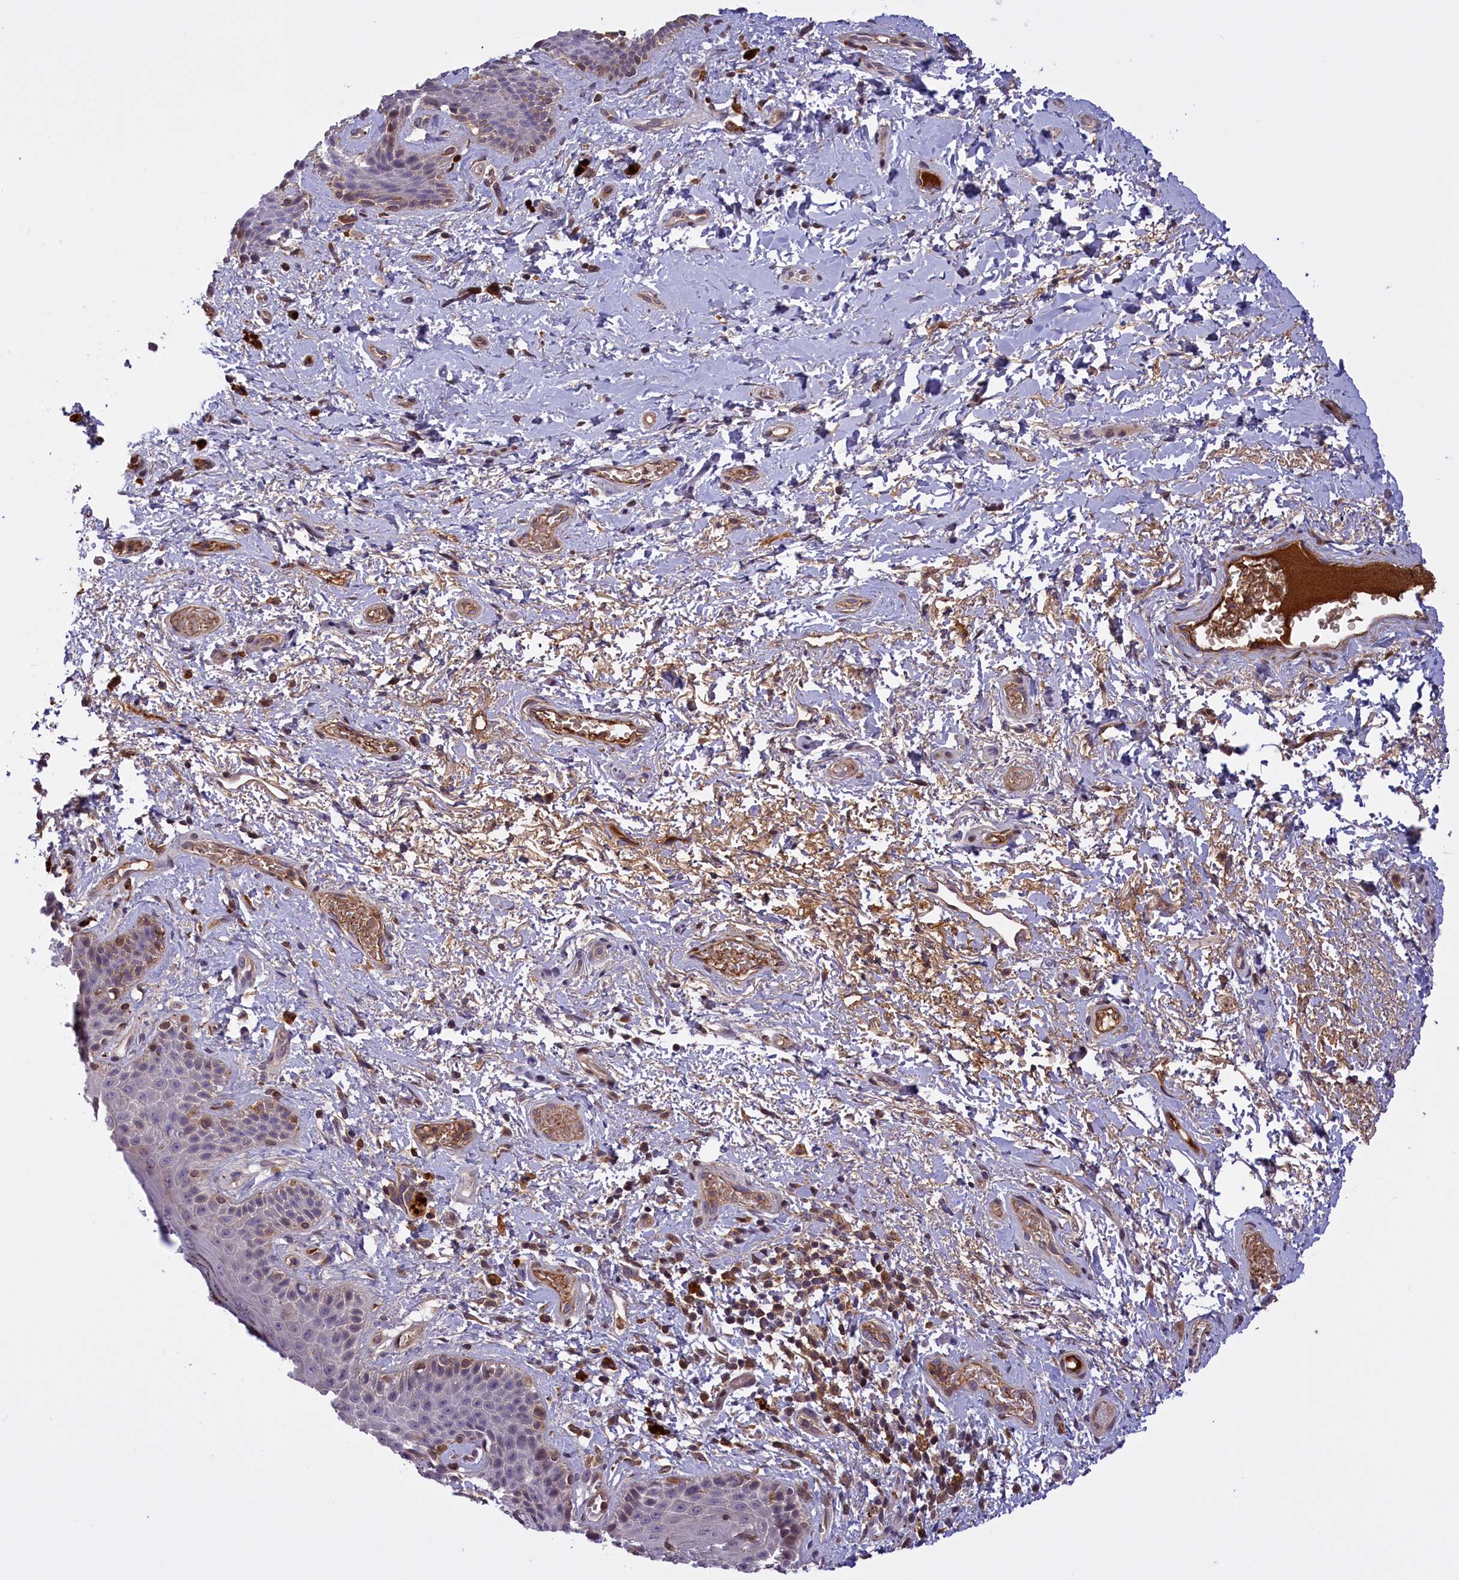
{"staining": {"intensity": "weak", "quantity": "<25%", "location": "nuclear"}, "tissue": "skin", "cell_type": "Epidermal cells", "image_type": "normal", "snomed": [{"axis": "morphology", "description": "Normal tissue, NOS"}, {"axis": "topography", "description": "Anal"}], "caption": "The IHC histopathology image has no significant staining in epidermal cells of skin.", "gene": "RRAD", "patient": {"sex": "female", "age": 46}}